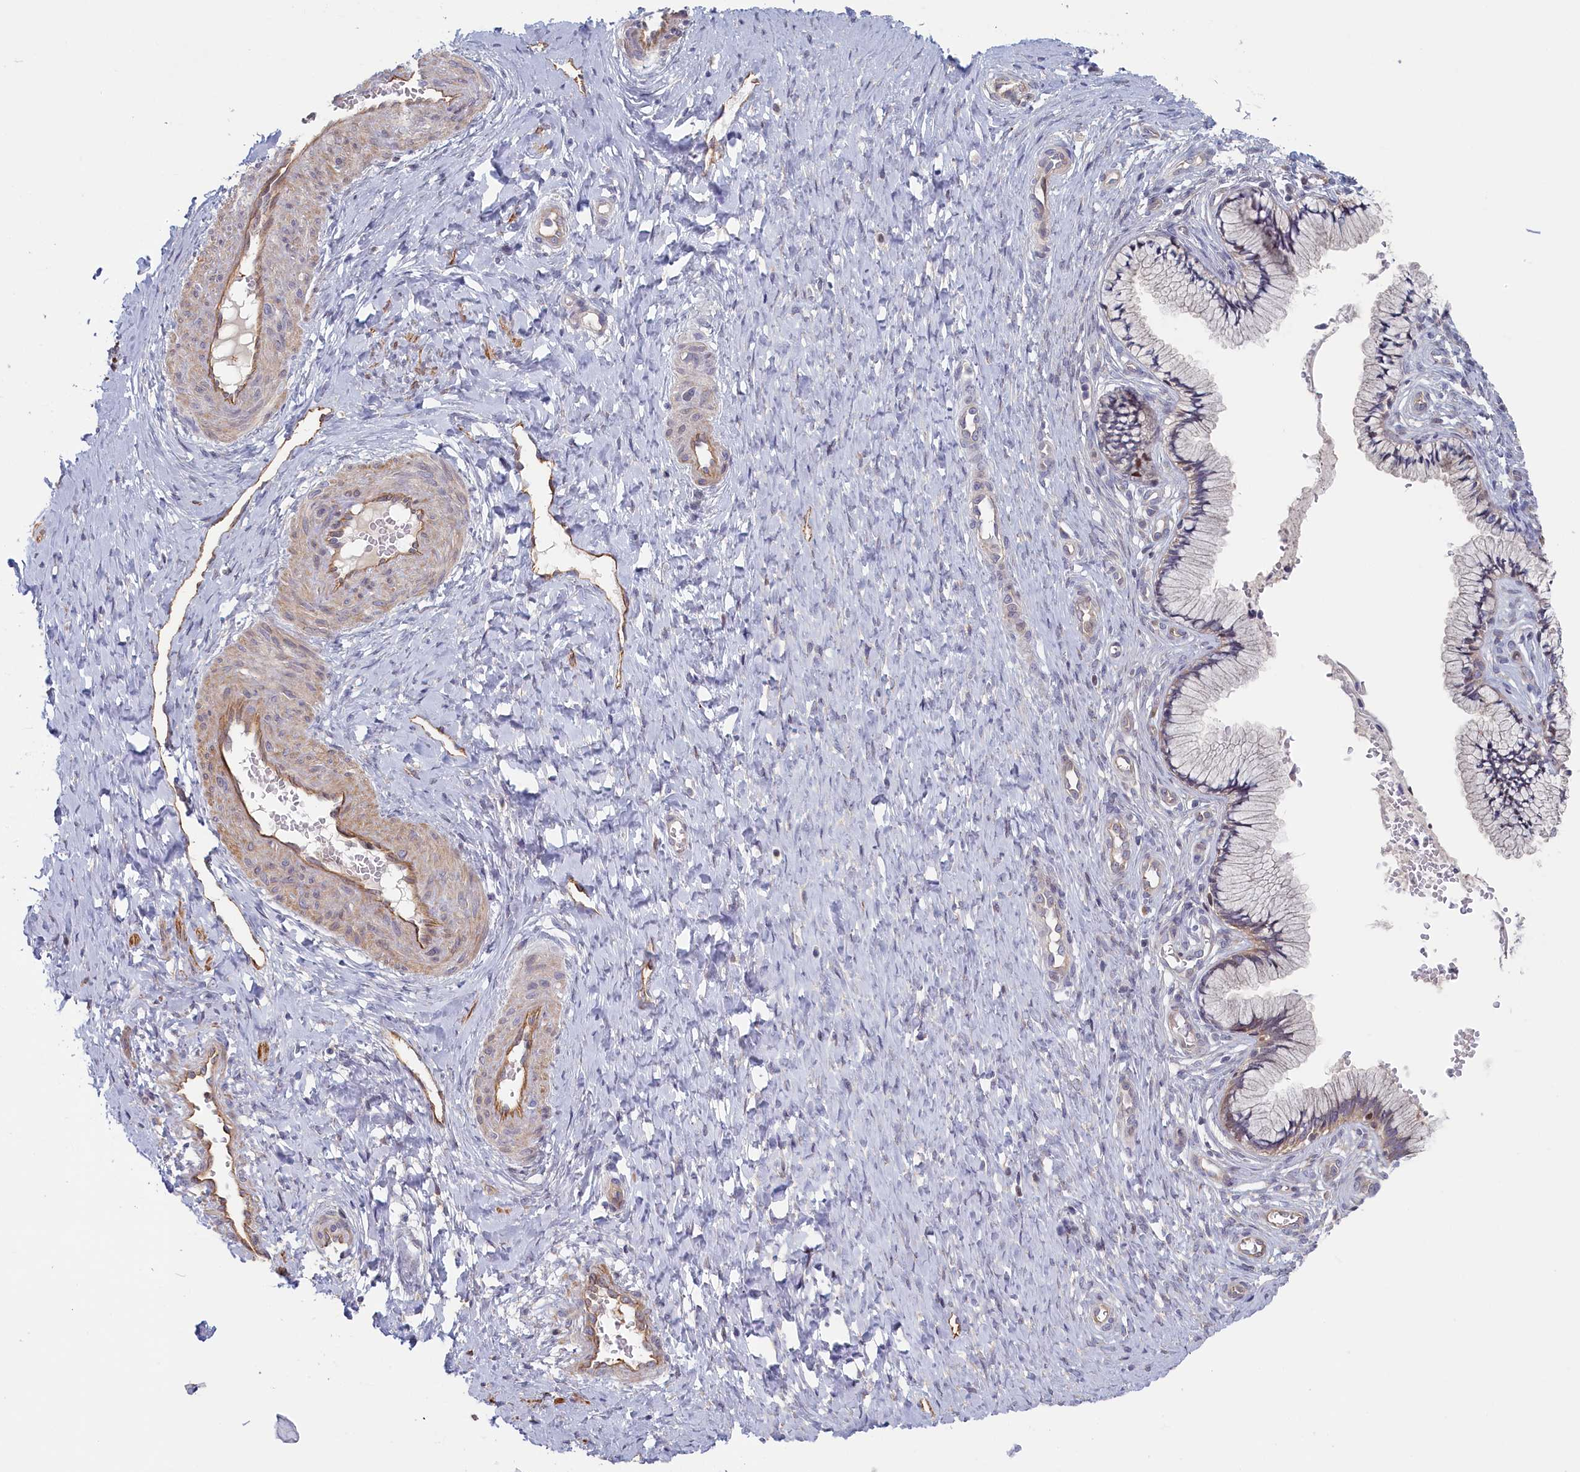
{"staining": {"intensity": "weak", "quantity": "<25%", "location": "cytoplasmic/membranous,nuclear"}, "tissue": "cervix", "cell_type": "Glandular cells", "image_type": "normal", "snomed": [{"axis": "morphology", "description": "Normal tissue, NOS"}, {"axis": "topography", "description": "Cervix"}], "caption": "A micrograph of cervix stained for a protein demonstrates no brown staining in glandular cells. (DAB immunohistochemistry (IHC) visualized using brightfield microscopy, high magnification).", "gene": "INTS4", "patient": {"sex": "female", "age": 36}}